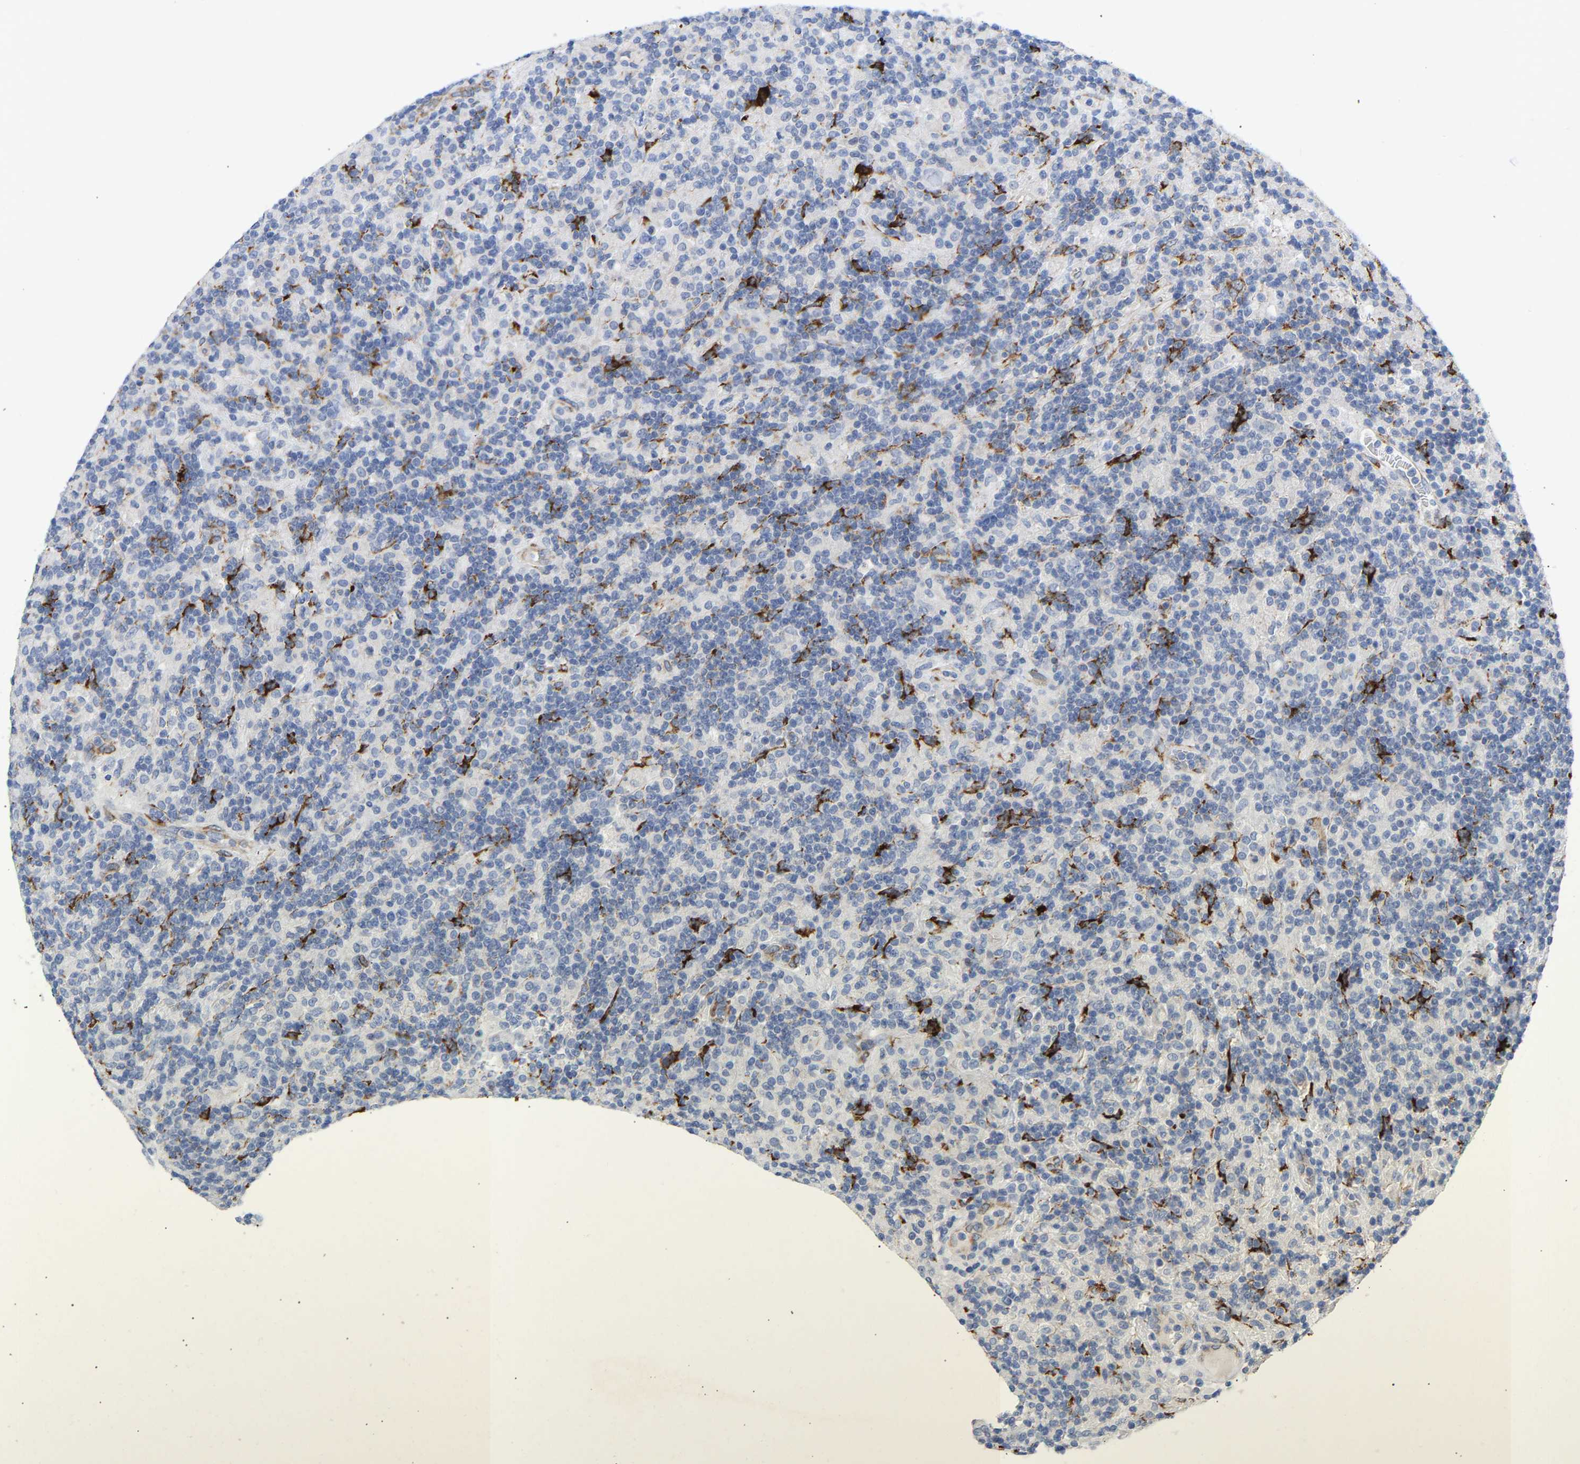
{"staining": {"intensity": "negative", "quantity": "none", "location": "none"}, "tissue": "lymphoma", "cell_type": "Tumor cells", "image_type": "cancer", "snomed": [{"axis": "morphology", "description": "Hodgkin's disease, NOS"}, {"axis": "topography", "description": "Lymph node"}], "caption": "This is an IHC image of Hodgkin's disease. There is no positivity in tumor cells.", "gene": "SELENOM", "patient": {"sex": "male", "age": 70}}